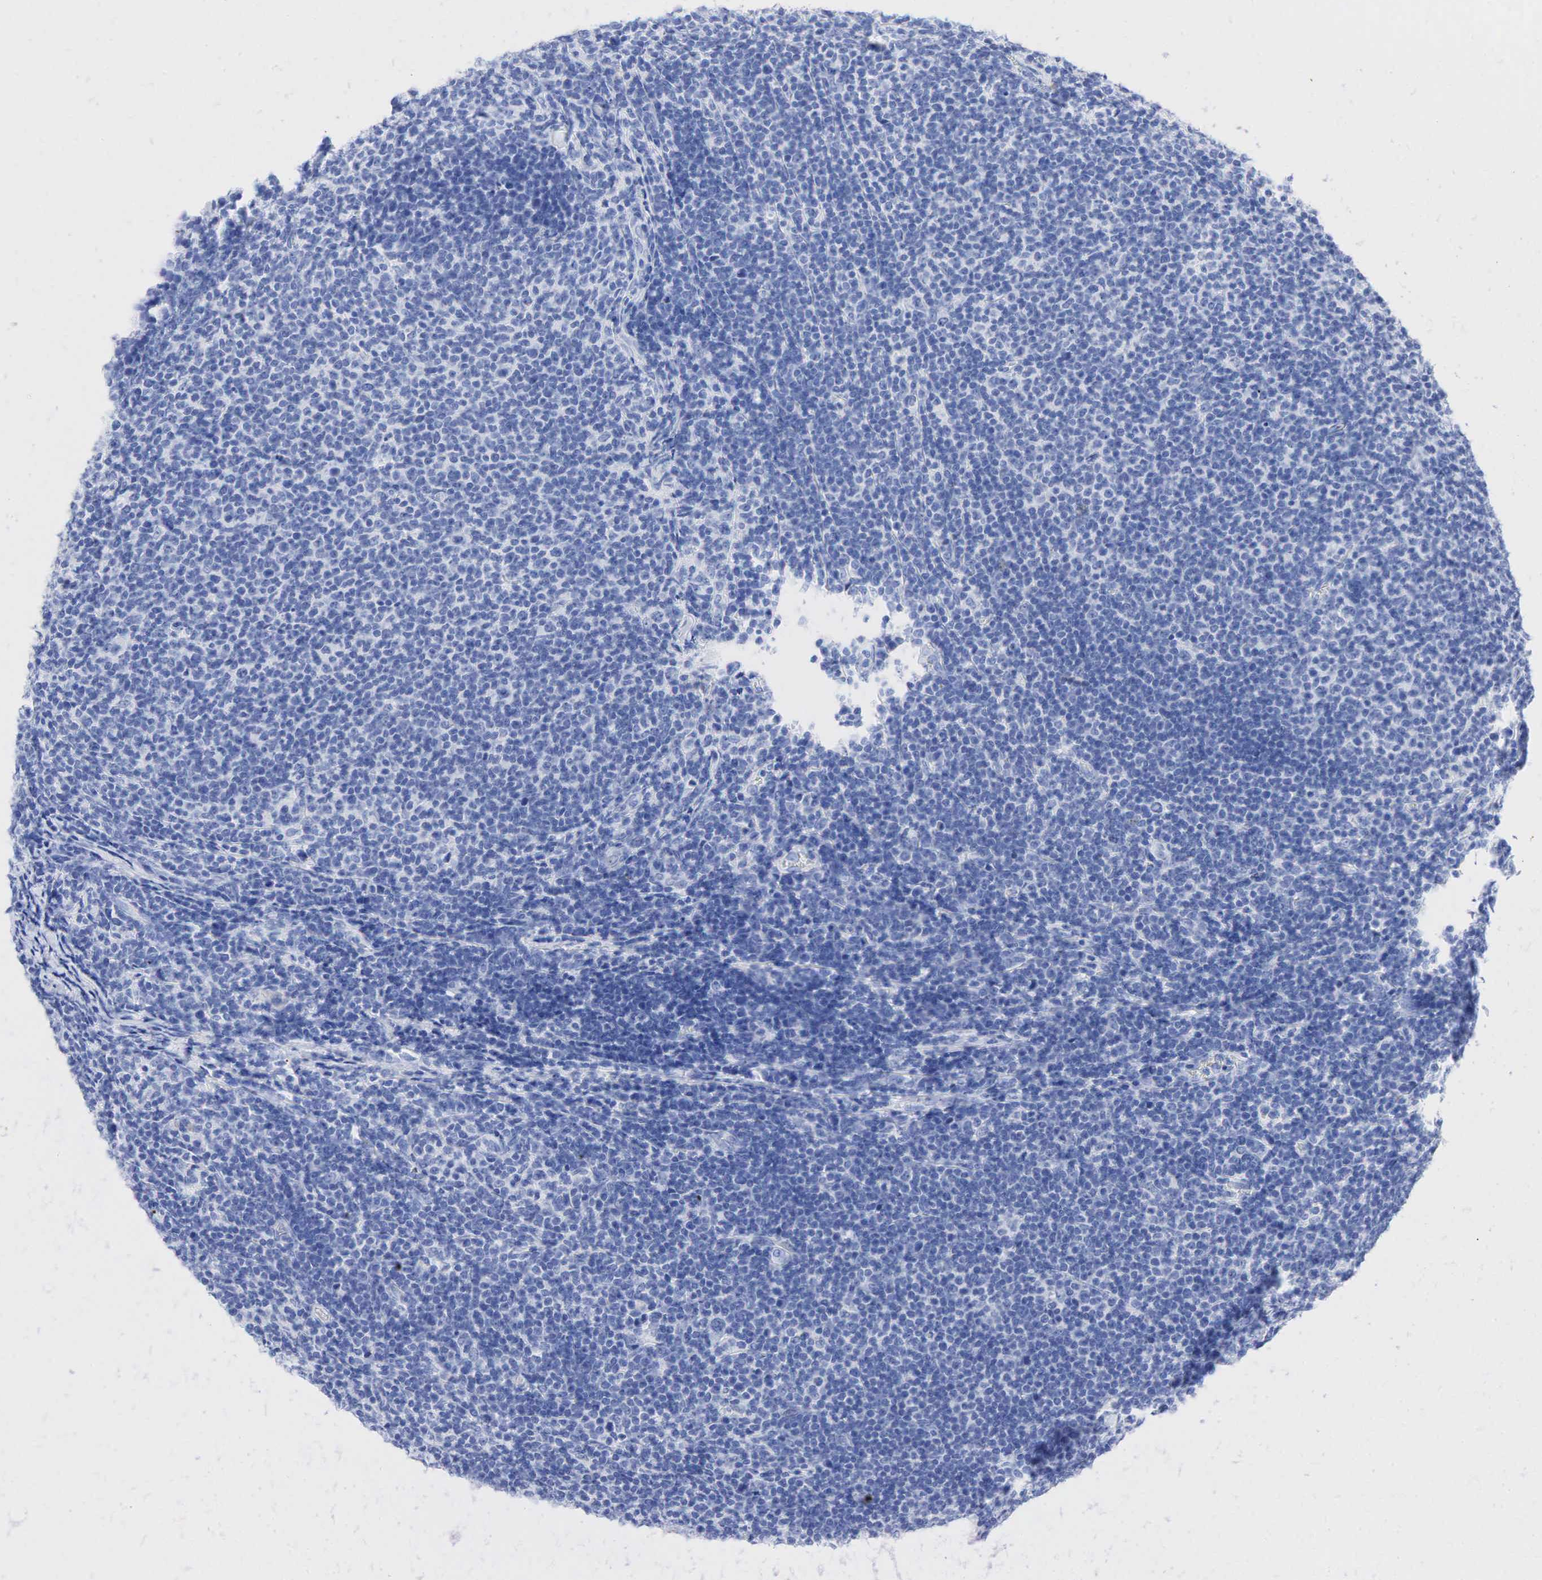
{"staining": {"intensity": "negative", "quantity": "none", "location": "none"}, "tissue": "lymphoma", "cell_type": "Tumor cells", "image_type": "cancer", "snomed": [{"axis": "morphology", "description": "Malignant lymphoma, non-Hodgkin's type, Low grade"}, {"axis": "topography", "description": "Lymph node"}], "caption": "Tumor cells are negative for brown protein staining in lymphoma.", "gene": "INHA", "patient": {"sex": "male", "age": 74}}